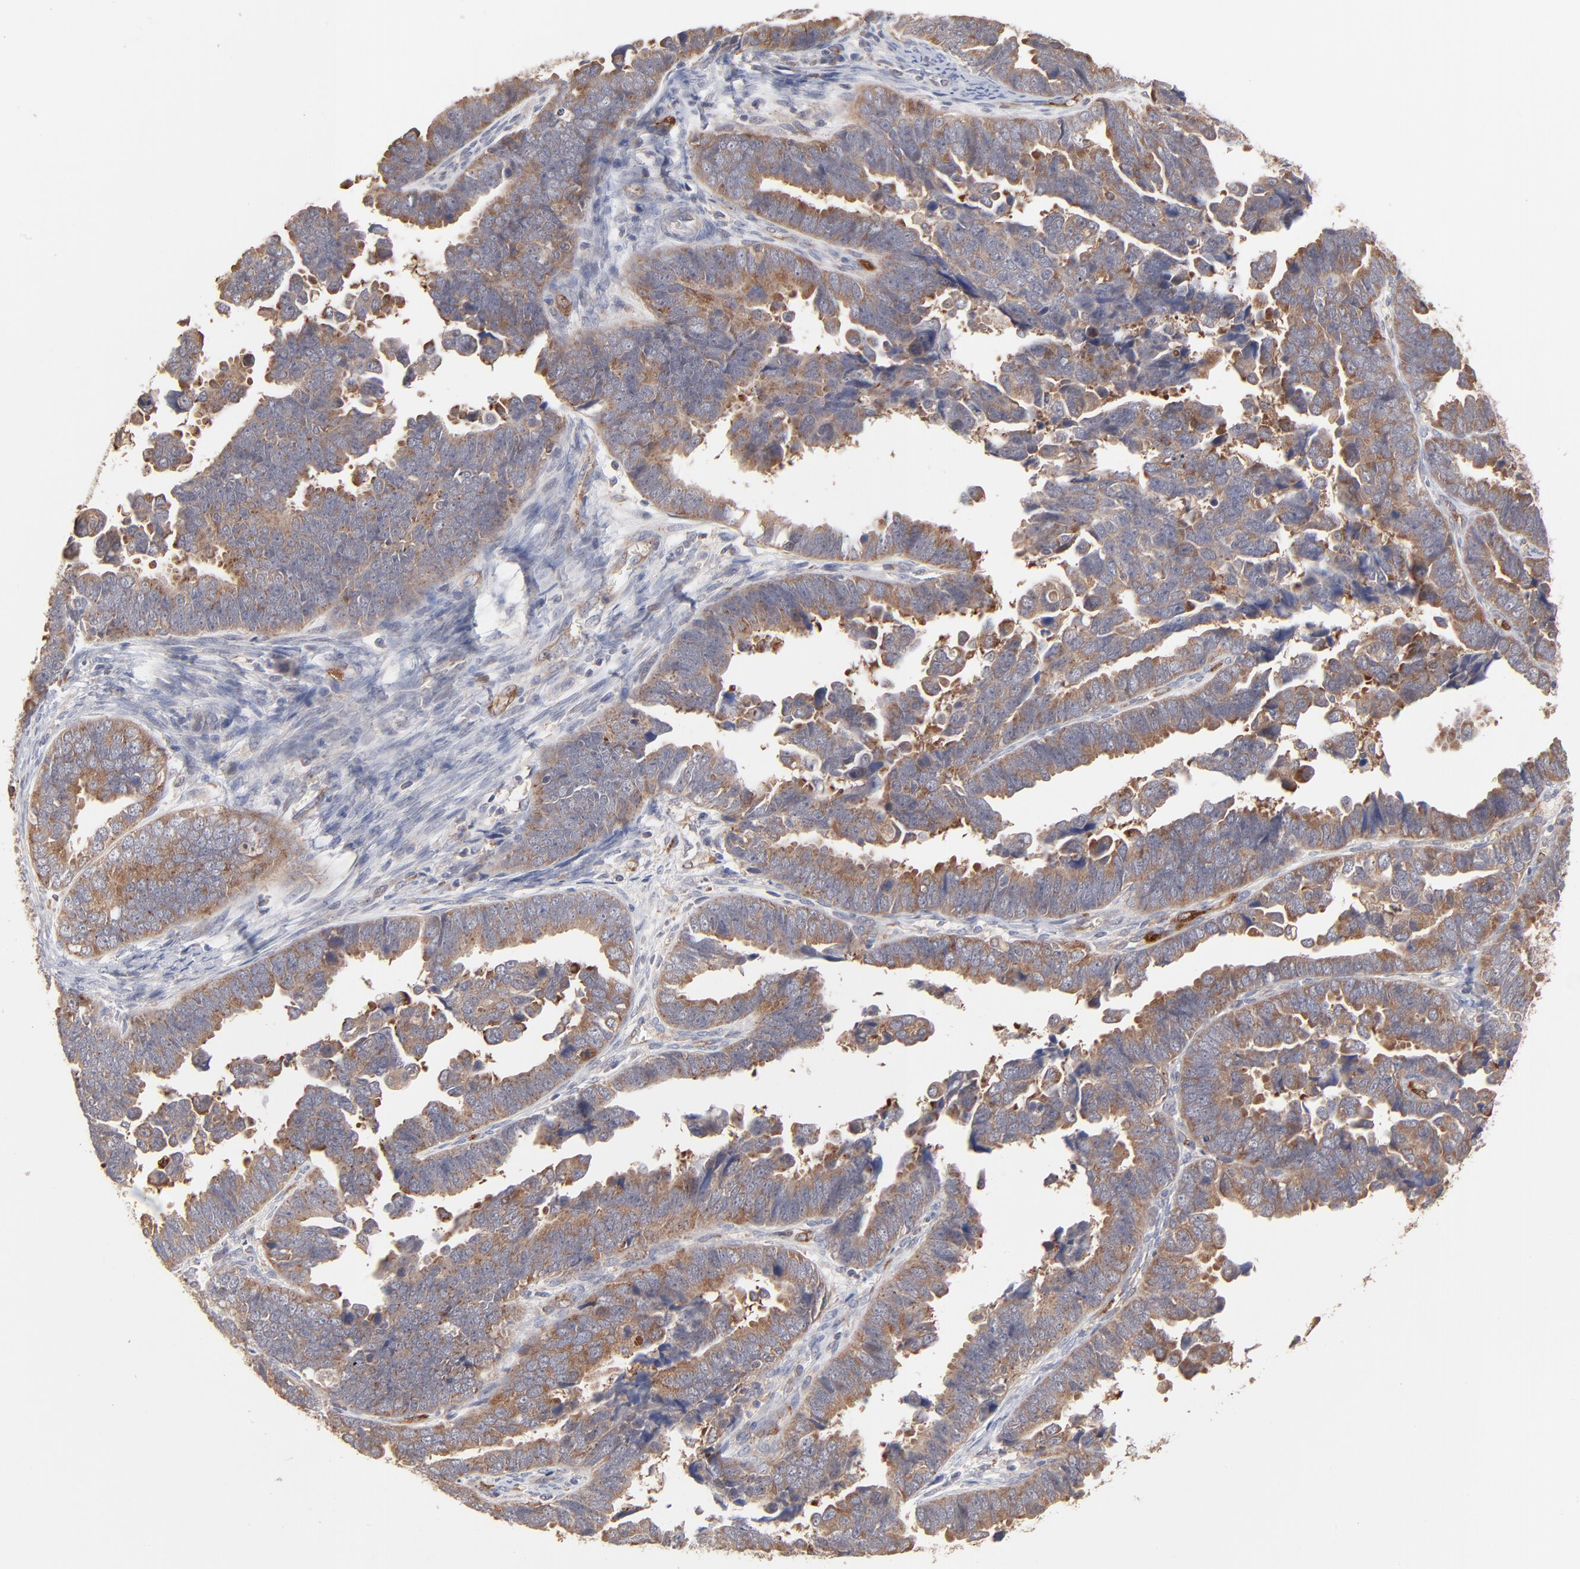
{"staining": {"intensity": "moderate", "quantity": ">75%", "location": "cytoplasmic/membranous"}, "tissue": "endometrial cancer", "cell_type": "Tumor cells", "image_type": "cancer", "snomed": [{"axis": "morphology", "description": "Adenocarcinoma, NOS"}, {"axis": "topography", "description": "Endometrium"}], "caption": "A medium amount of moderate cytoplasmic/membranous staining is identified in approximately >75% of tumor cells in endometrial cancer tissue. (DAB IHC with brightfield microscopy, high magnification).", "gene": "IVNS1ABP", "patient": {"sex": "female", "age": 75}}